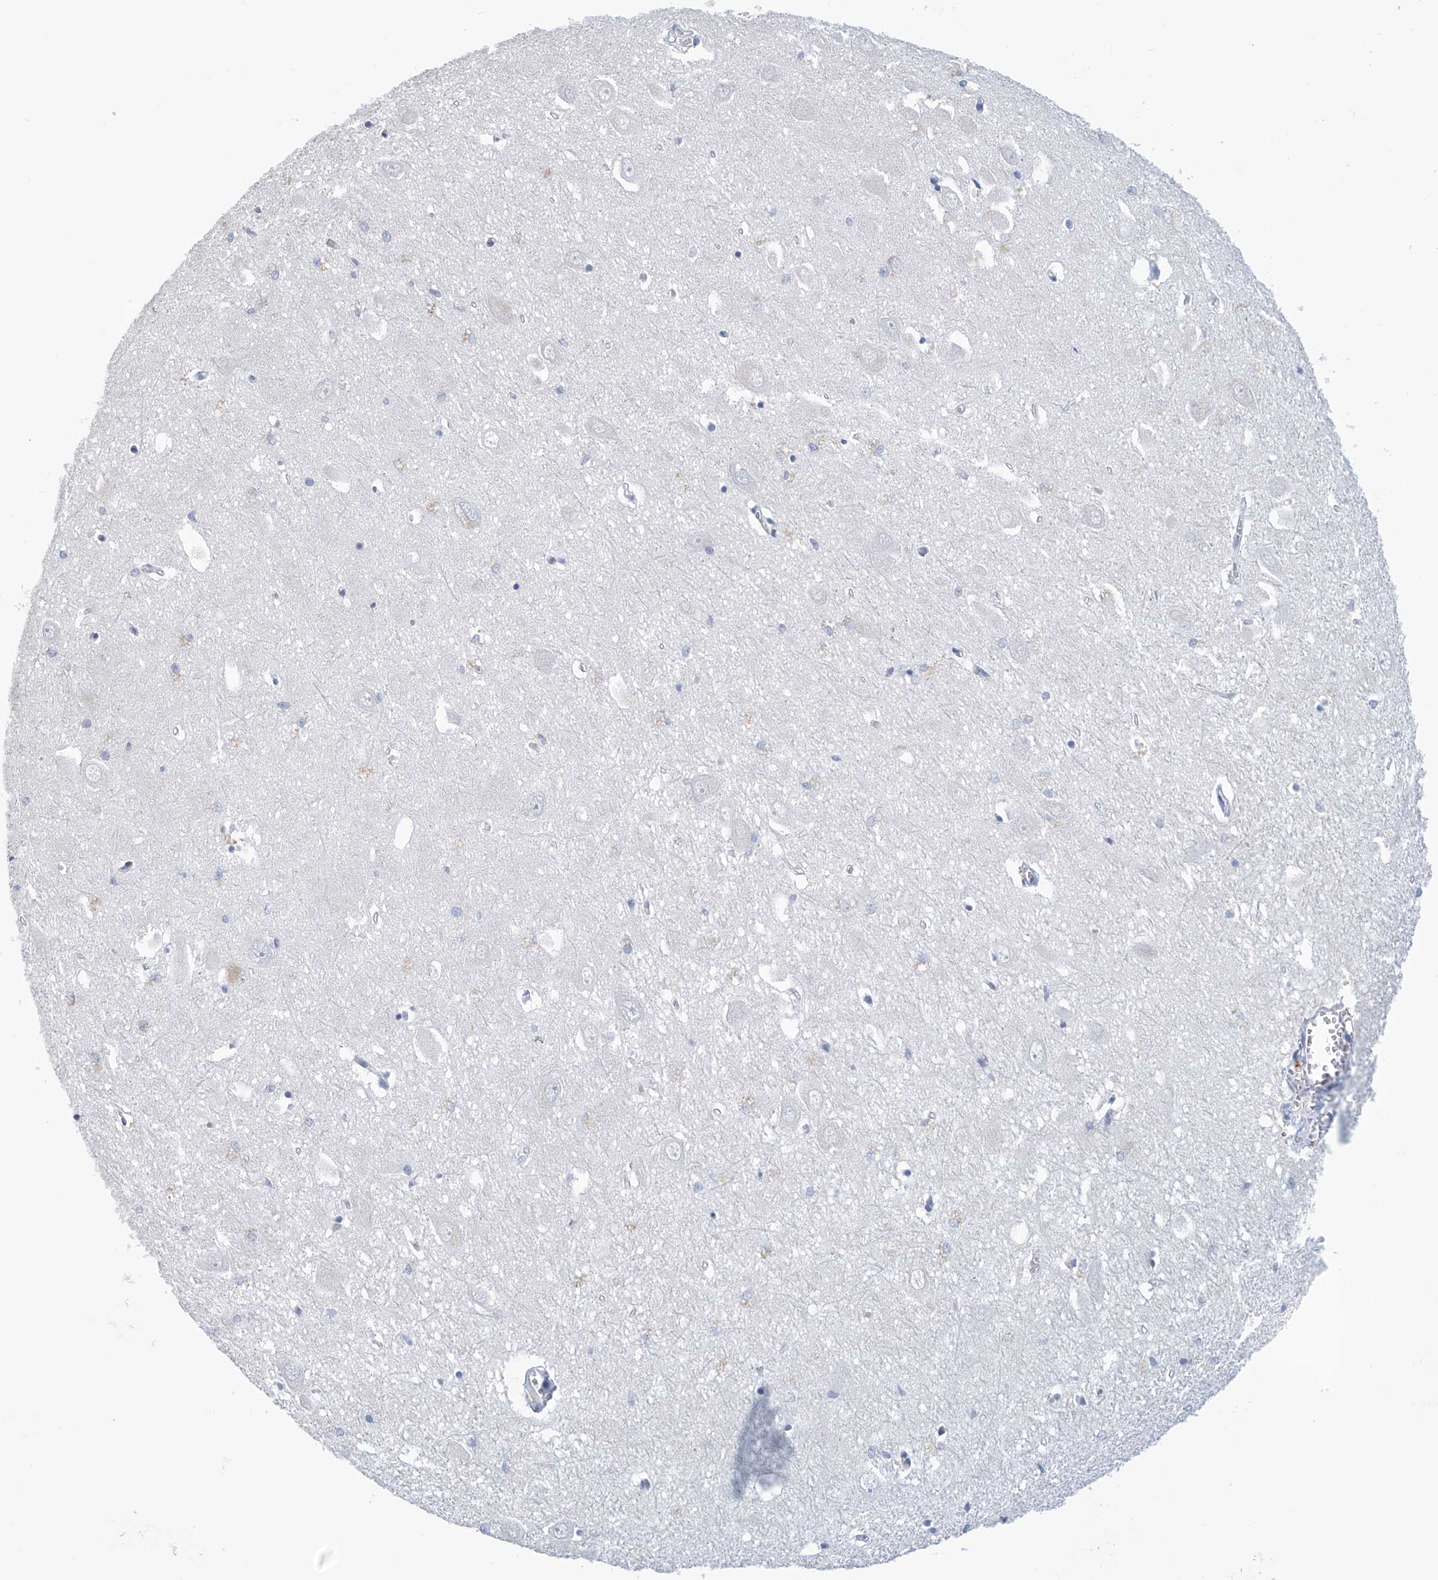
{"staining": {"intensity": "negative", "quantity": "none", "location": "none"}, "tissue": "hippocampus", "cell_type": "Glial cells", "image_type": "normal", "snomed": [{"axis": "morphology", "description": "Normal tissue, NOS"}, {"axis": "topography", "description": "Hippocampus"}], "caption": "The immunohistochemistry photomicrograph has no significant positivity in glial cells of hippocampus.", "gene": "DSP", "patient": {"sex": "female", "age": 64}}